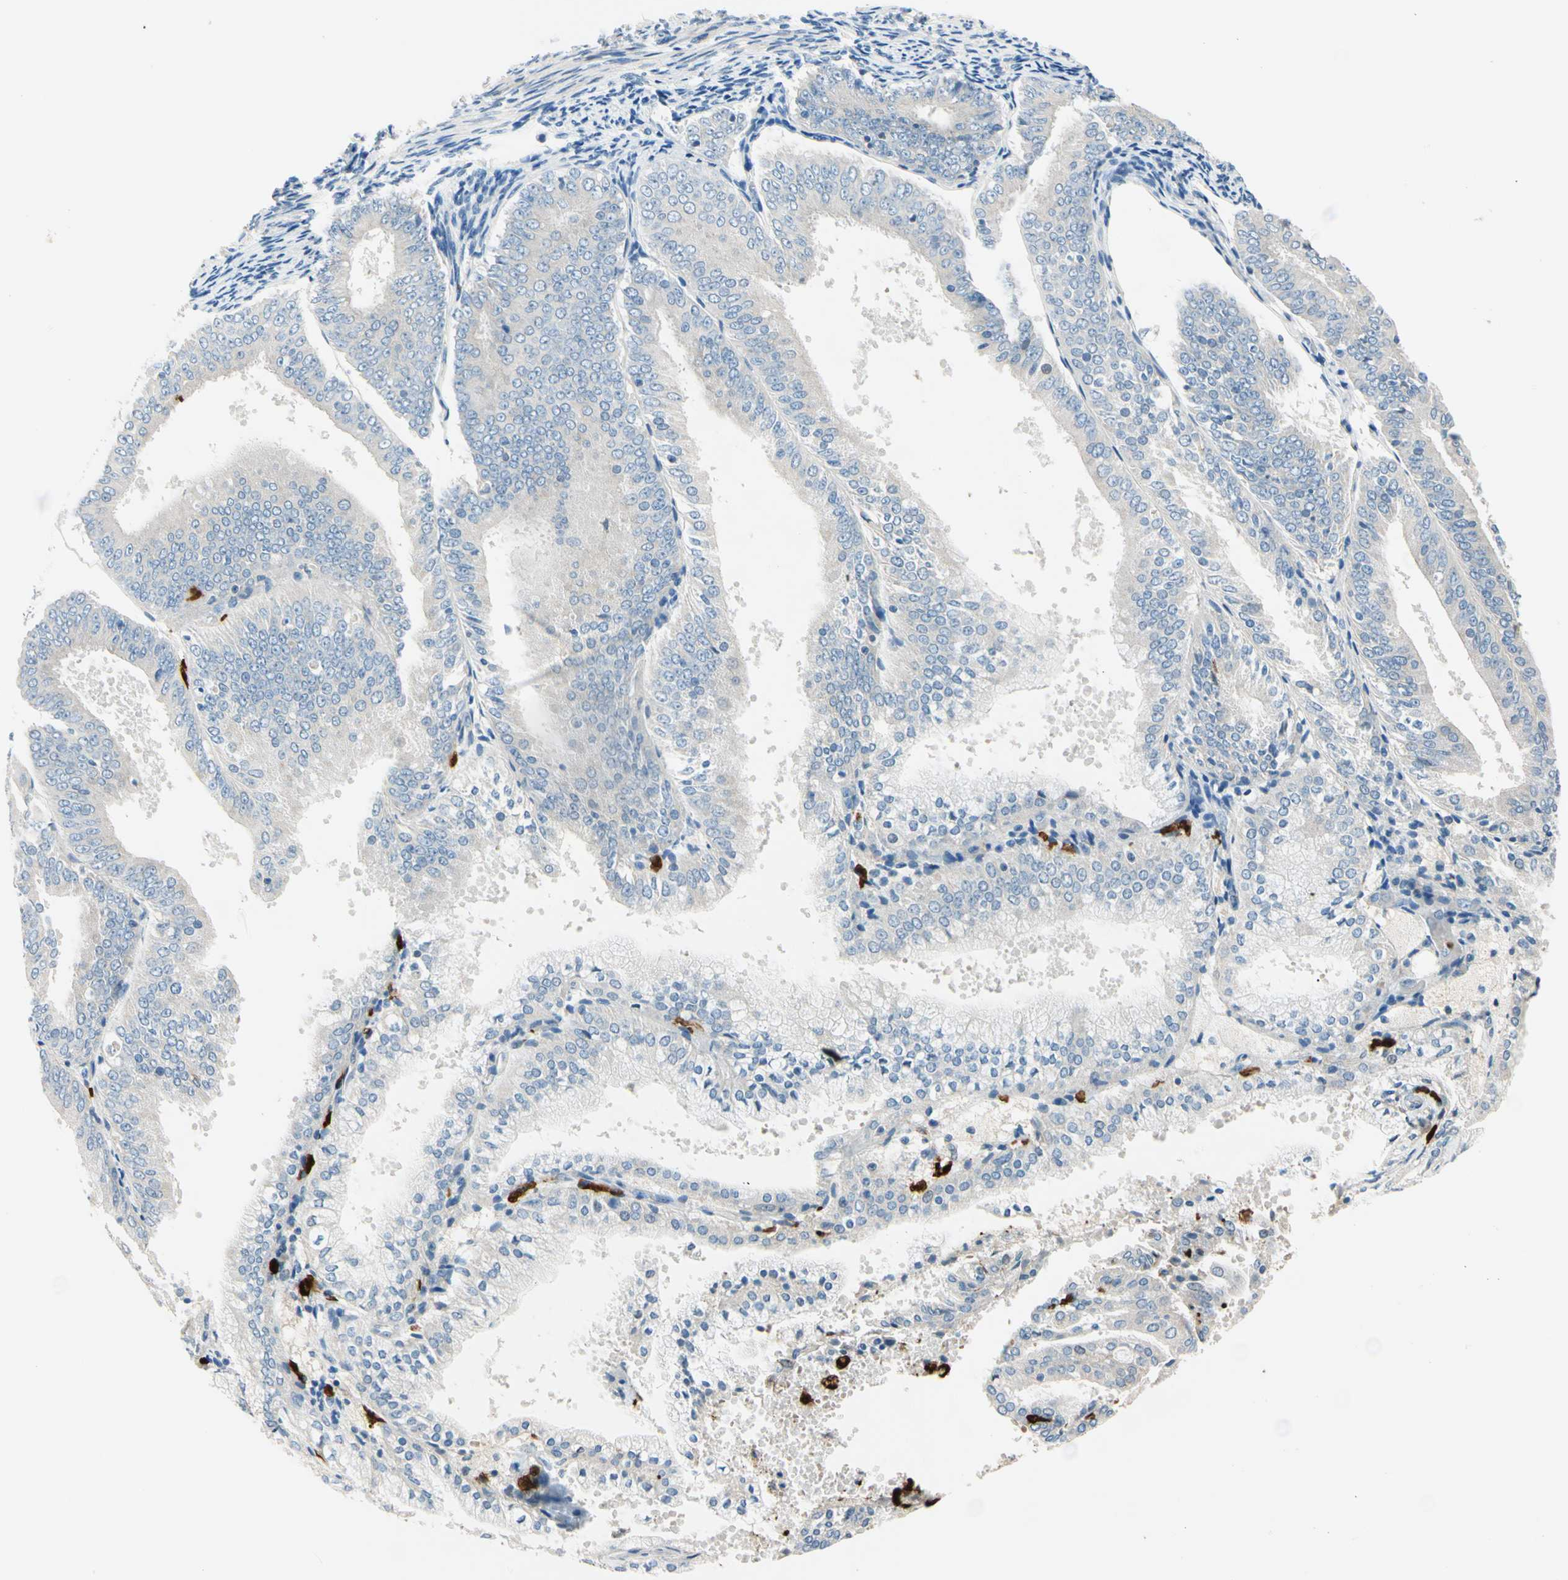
{"staining": {"intensity": "negative", "quantity": "none", "location": "none"}, "tissue": "endometrial cancer", "cell_type": "Tumor cells", "image_type": "cancer", "snomed": [{"axis": "morphology", "description": "Adenocarcinoma, NOS"}, {"axis": "topography", "description": "Endometrium"}], "caption": "An IHC histopathology image of endometrial cancer (adenocarcinoma) is shown. There is no staining in tumor cells of endometrial cancer (adenocarcinoma).", "gene": "TRAF5", "patient": {"sex": "female", "age": 63}}